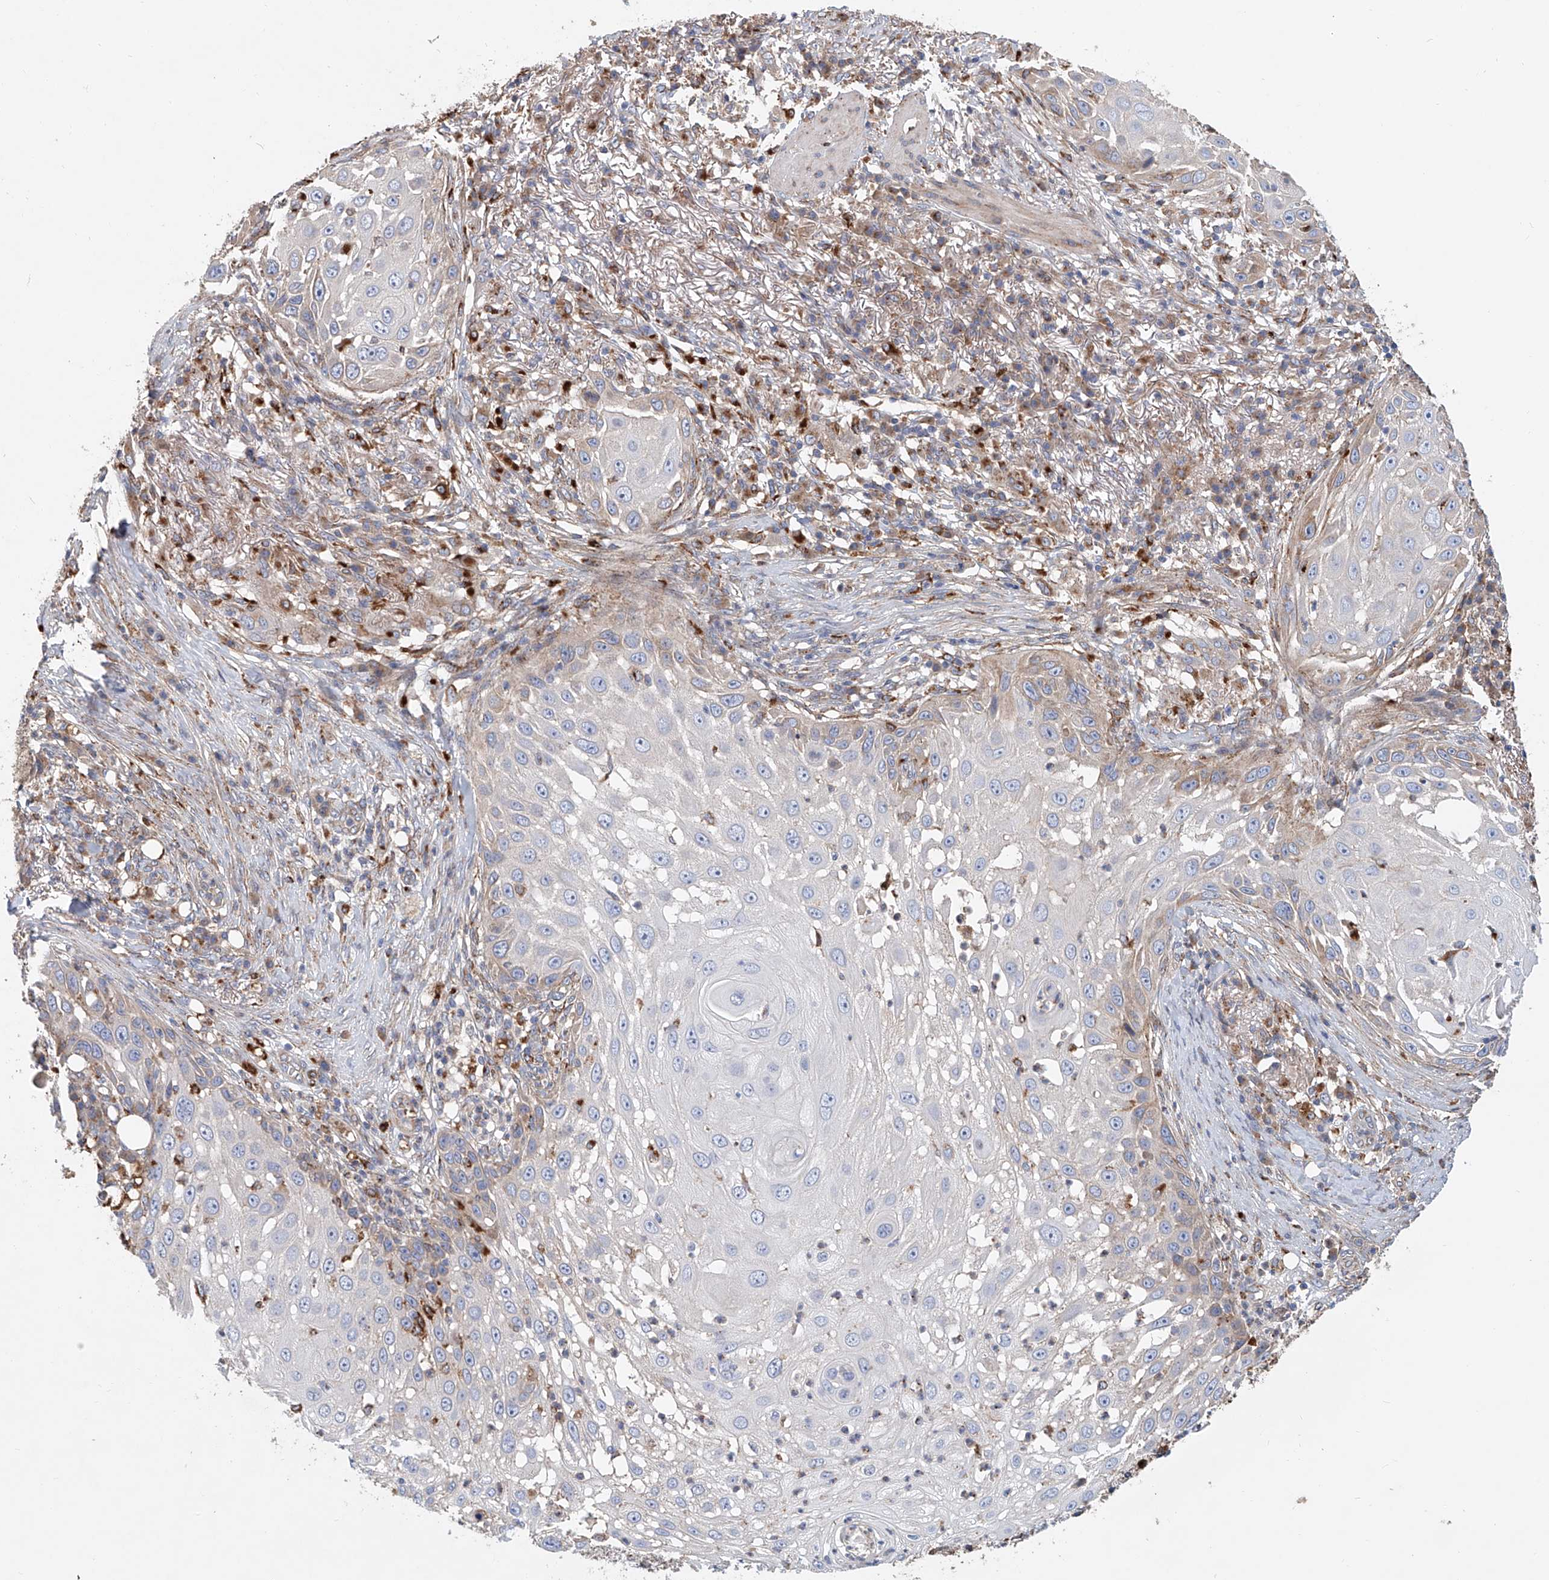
{"staining": {"intensity": "moderate", "quantity": "<25%", "location": "cytoplasmic/membranous"}, "tissue": "skin cancer", "cell_type": "Tumor cells", "image_type": "cancer", "snomed": [{"axis": "morphology", "description": "Squamous cell carcinoma, NOS"}, {"axis": "topography", "description": "Skin"}], "caption": "A brown stain highlights moderate cytoplasmic/membranous expression of a protein in human squamous cell carcinoma (skin) tumor cells.", "gene": "HGSNAT", "patient": {"sex": "female", "age": 44}}